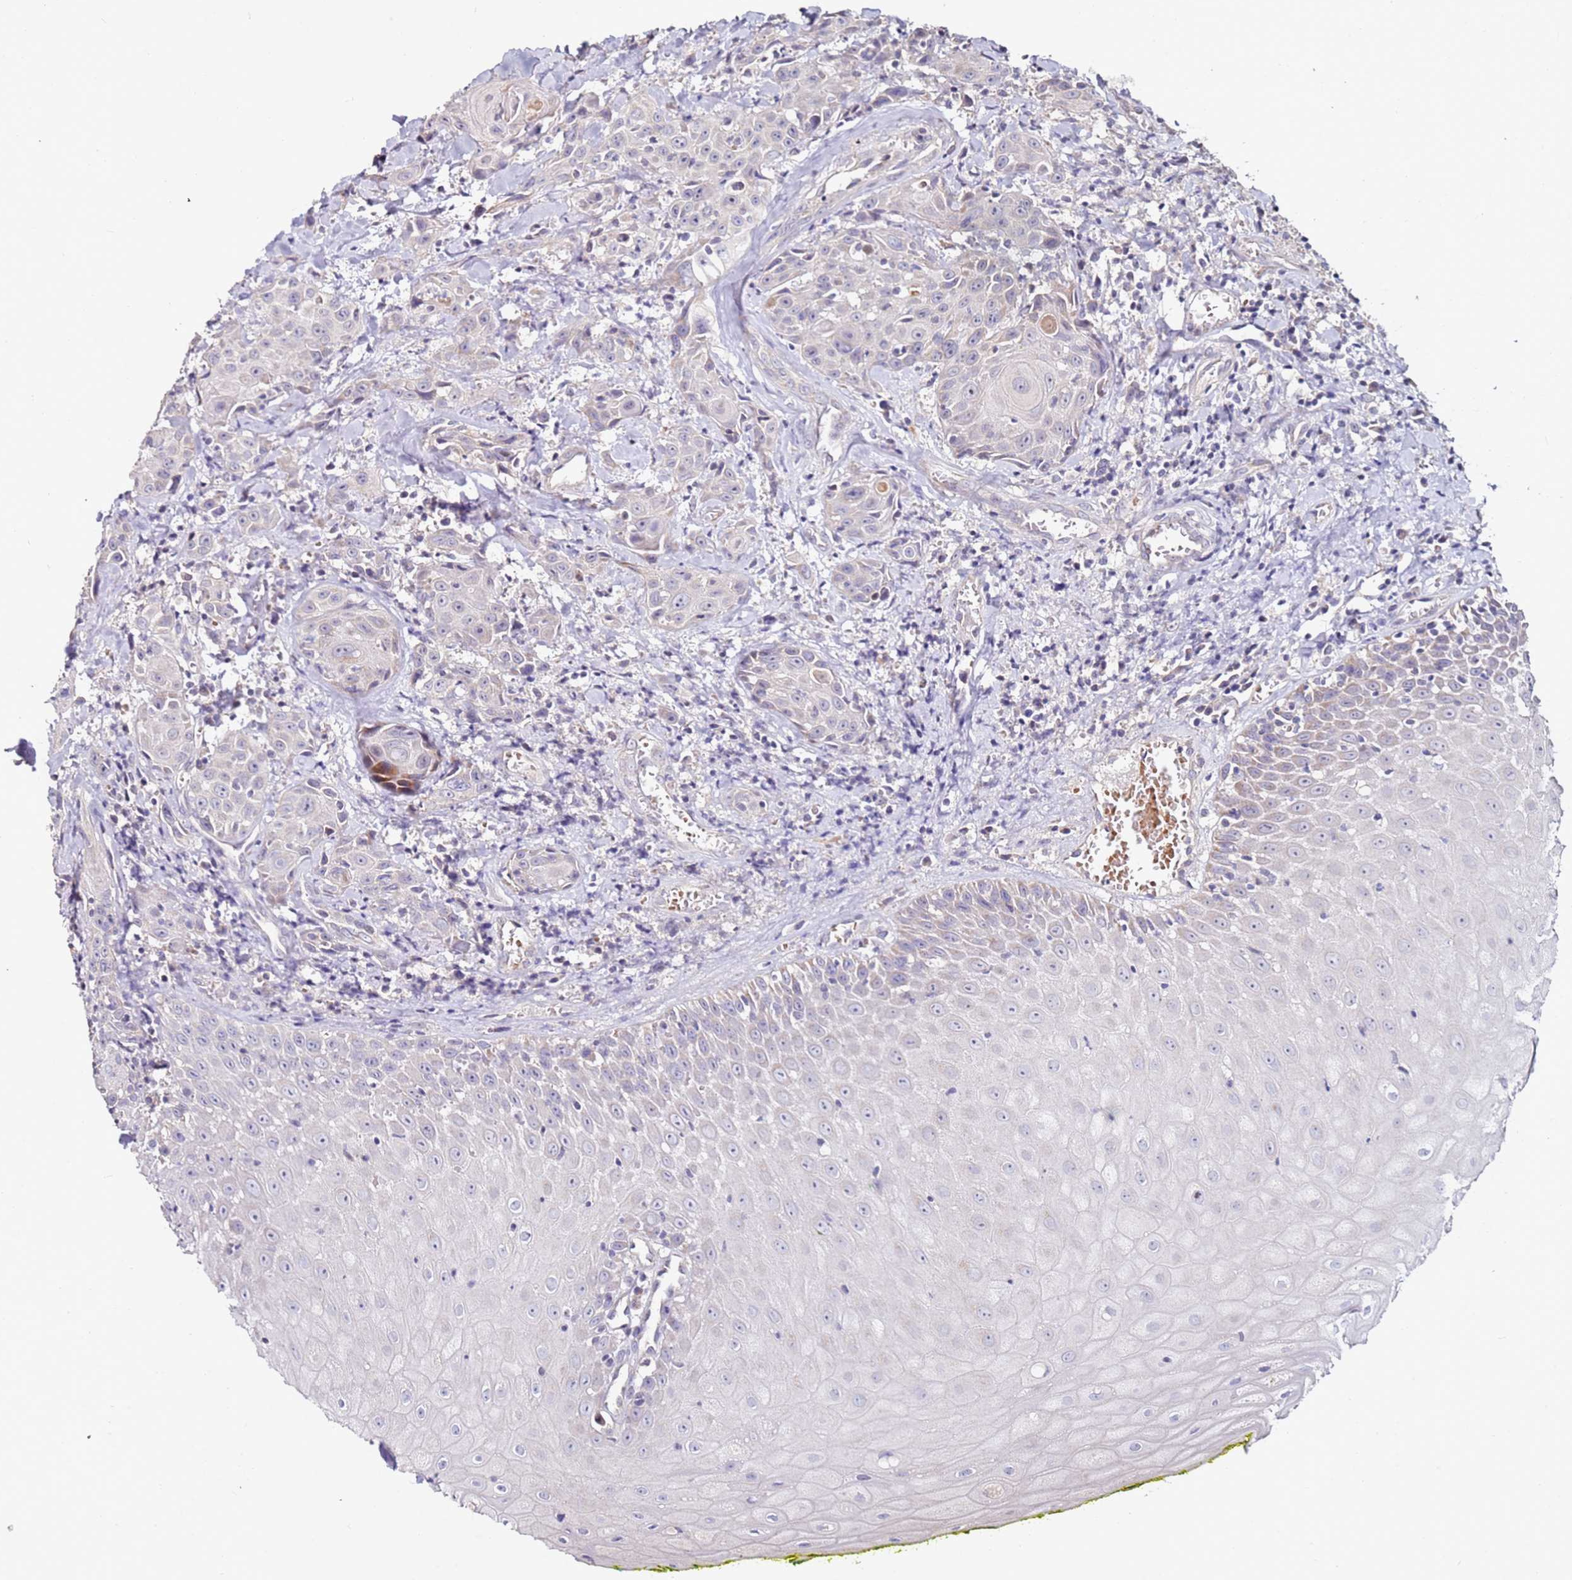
{"staining": {"intensity": "negative", "quantity": "none", "location": "none"}, "tissue": "head and neck cancer", "cell_type": "Tumor cells", "image_type": "cancer", "snomed": [{"axis": "morphology", "description": "Squamous cell carcinoma, NOS"}, {"axis": "topography", "description": "Oral tissue"}, {"axis": "topography", "description": "Head-Neck"}], "caption": "Immunohistochemical staining of head and neck squamous cell carcinoma shows no significant positivity in tumor cells.", "gene": "RARS2", "patient": {"sex": "female", "age": 82}}